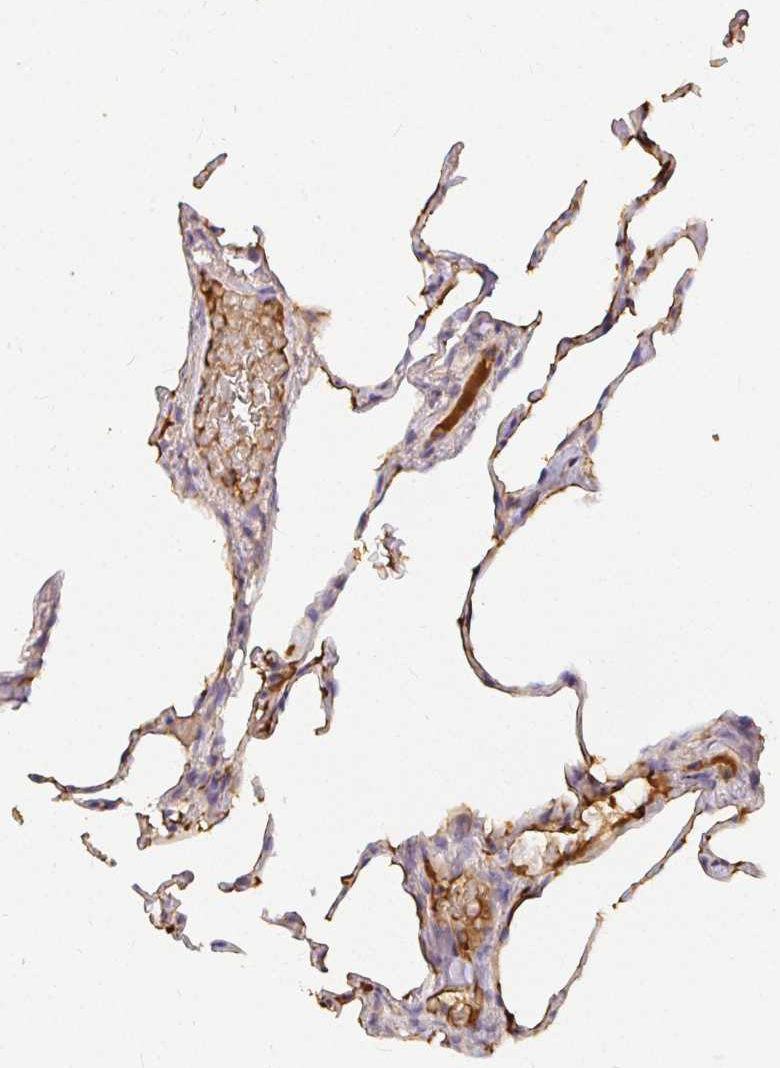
{"staining": {"intensity": "moderate", "quantity": "<25%", "location": "cytoplasmic/membranous"}, "tissue": "lung", "cell_type": "Alveolar cells", "image_type": "normal", "snomed": [{"axis": "morphology", "description": "Normal tissue, NOS"}, {"axis": "topography", "description": "Lung"}], "caption": "Immunohistochemical staining of normal lung reveals low levels of moderate cytoplasmic/membranous staining in about <25% of alveolar cells.", "gene": "LOXL4", "patient": {"sex": "female", "age": 57}}